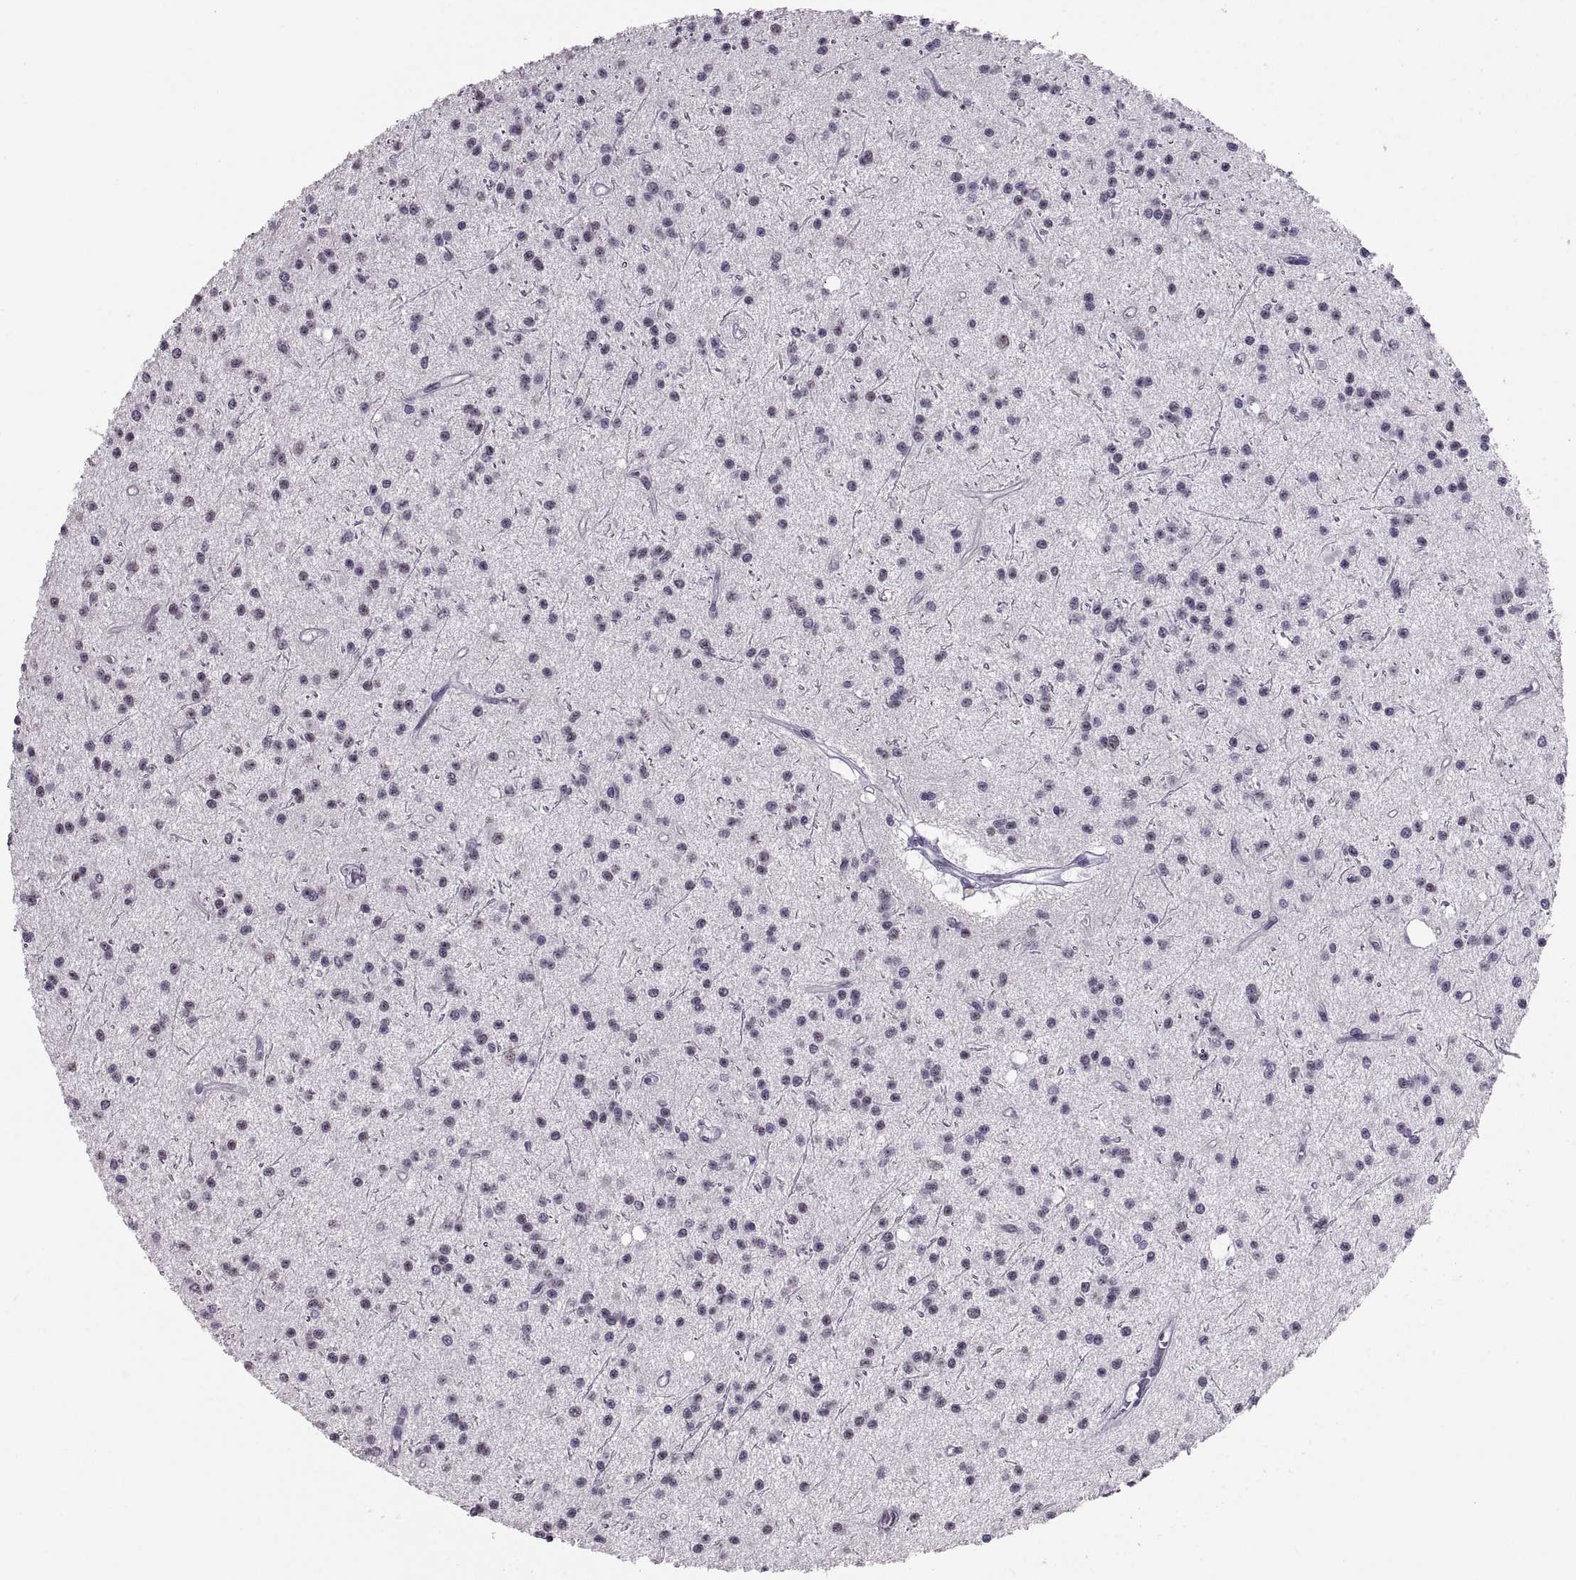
{"staining": {"intensity": "negative", "quantity": "none", "location": "none"}, "tissue": "glioma", "cell_type": "Tumor cells", "image_type": "cancer", "snomed": [{"axis": "morphology", "description": "Glioma, malignant, Low grade"}, {"axis": "topography", "description": "Brain"}], "caption": "High power microscopy micrograph of an immunohistochemistry (IHC) photomicrograph of glioma, revealing no significant expression in tumor cells. (DAB (3,3'-diaminobenzidine) immunohistochemistry (IHC) with hematoxylin counter stain).", "gene": "CARTPT", "patient": {"sex": "male", "age": 27}}